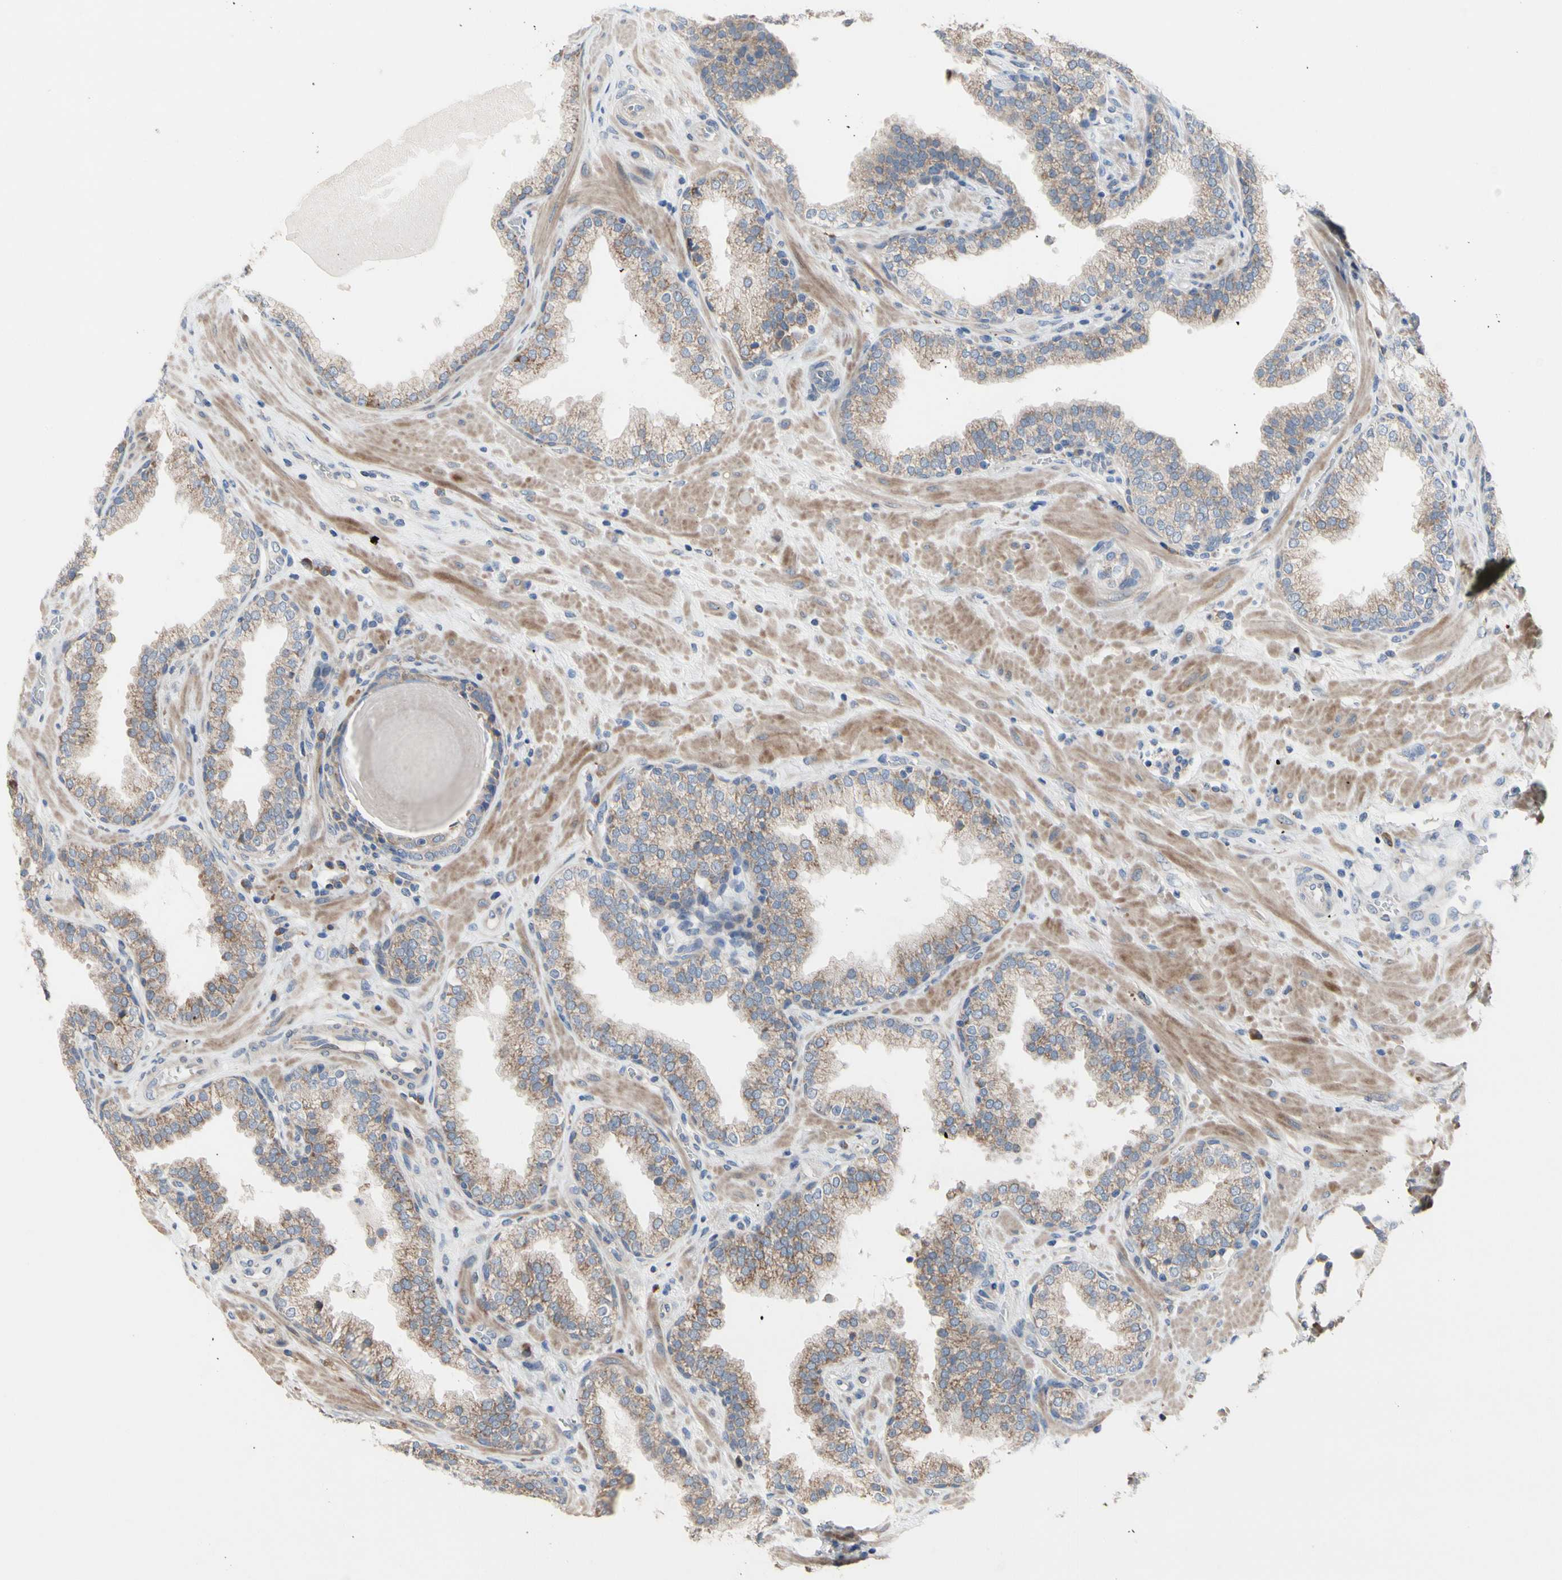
{"staining": {"intensity": "moderate", "quantity": ">75%", "location": "cytoplasmic/membranous"}, "tissue": "prostate", "cell_type": "Glandular cells", "image_type": "normal", "snomed": [{"axis": "morphology", "description": "Normal tissue, NOS"}, {"axis": "topography", "description": "Prostate"}], "caption": "This histopathology image reveals immunohistochemistry staining of normal prostate, with medium moderate cytoplasmic/membranous staining in approximately >75% of glandular cells.", "gene": "TTC14", "patient": {"sex": "male", "age": 51}}